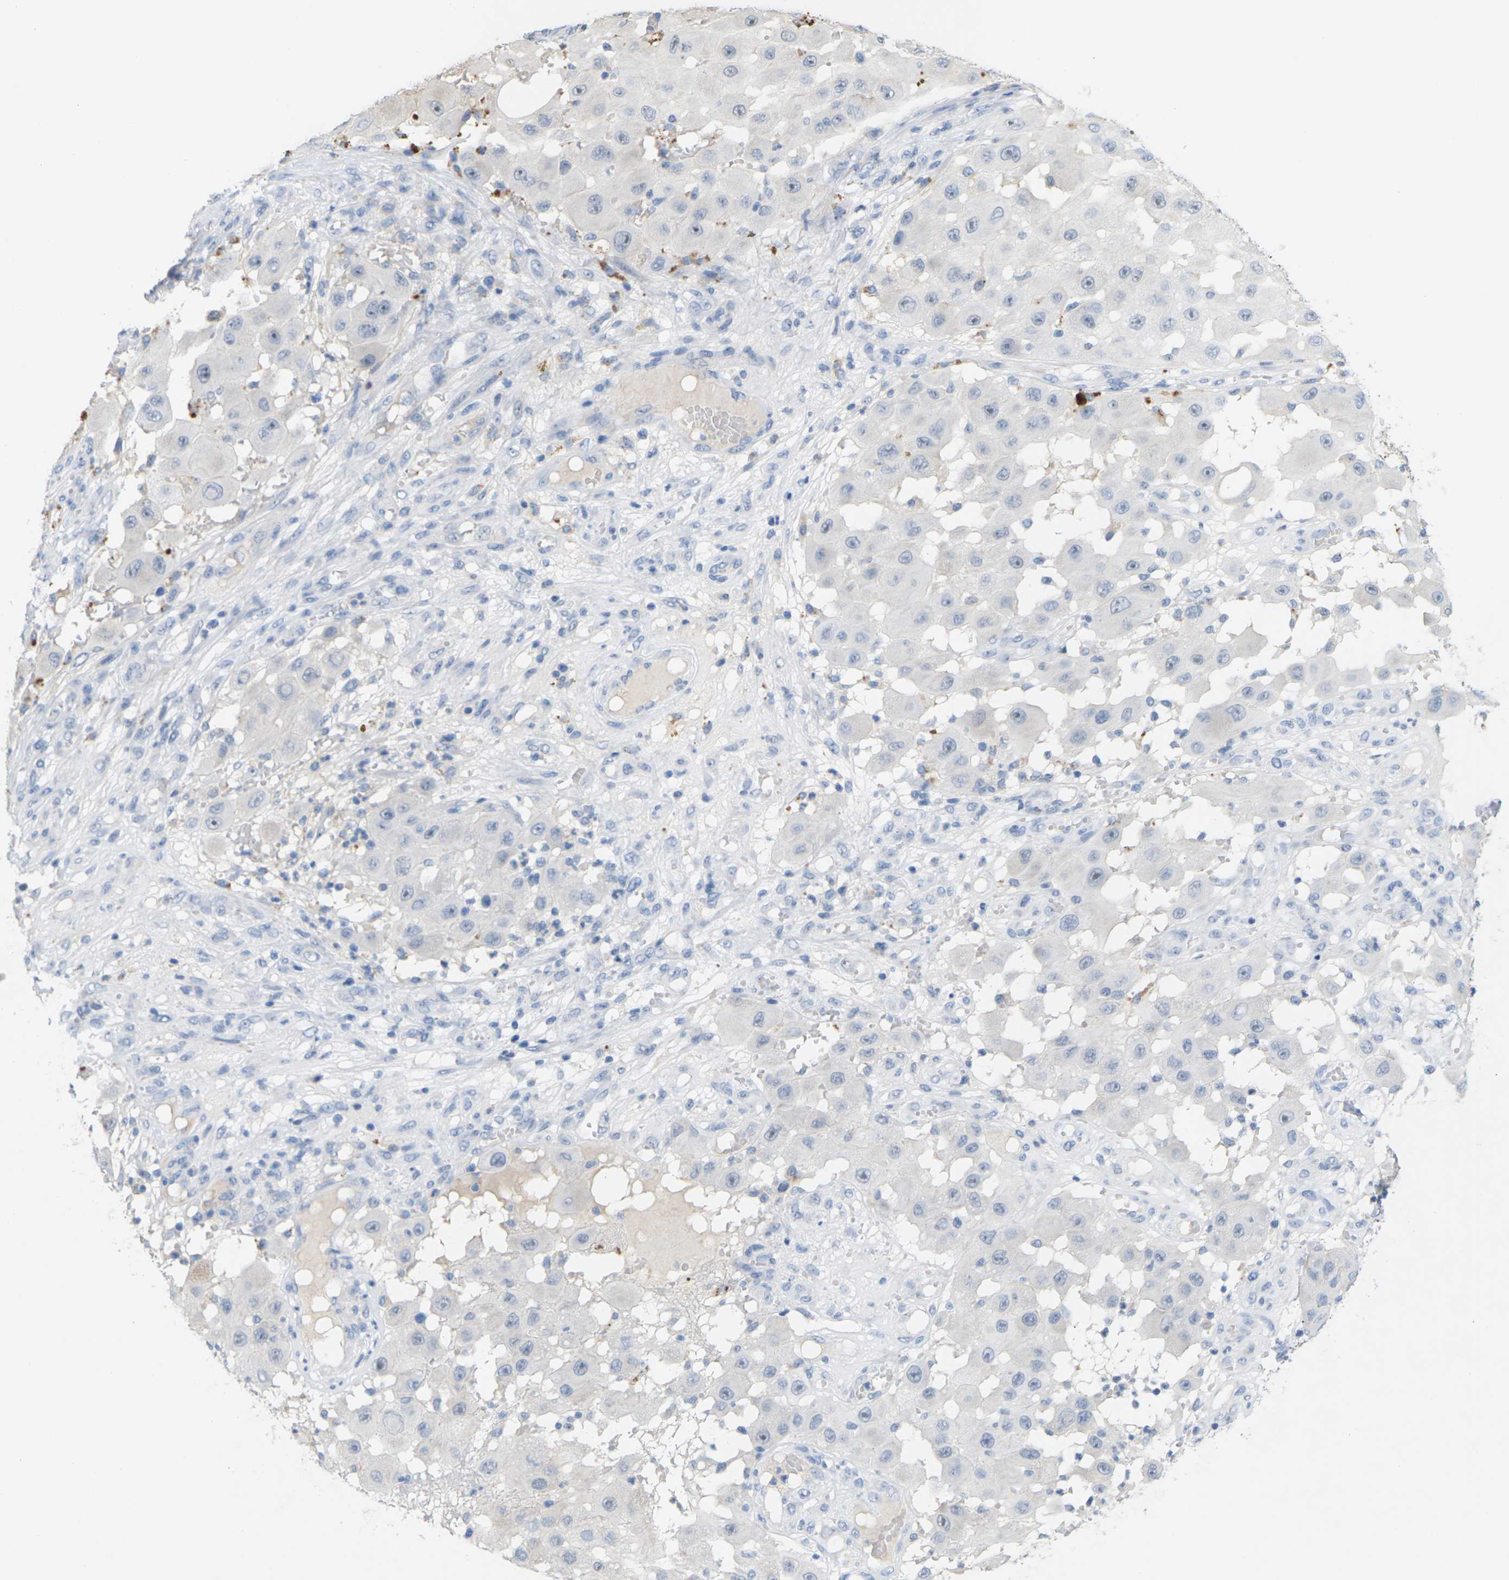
{"staining": {"intensity": "negative", "quantity": "none", "location": "none"}, "tissue": "melanoma", "cell_type": "Tumor cells", "image_type": "cancer", "snomed": [{"axis": "morphology", "description": "Malignant melanoma, NOS"}, {"axis": "topography", "description": "Skin"}], "caption": "IHC photomicrograph of human malignant melanoma stained for a protein (brown), which displays no positivity in tumor cells. Brightfield microscopy of immunohistochemistry (IHC) stained with DAB (brown) and hematoxylin (blue), captured at high magnification.", "gene": "CLDN3", "patient": {"sex": "female", "age": 81}}